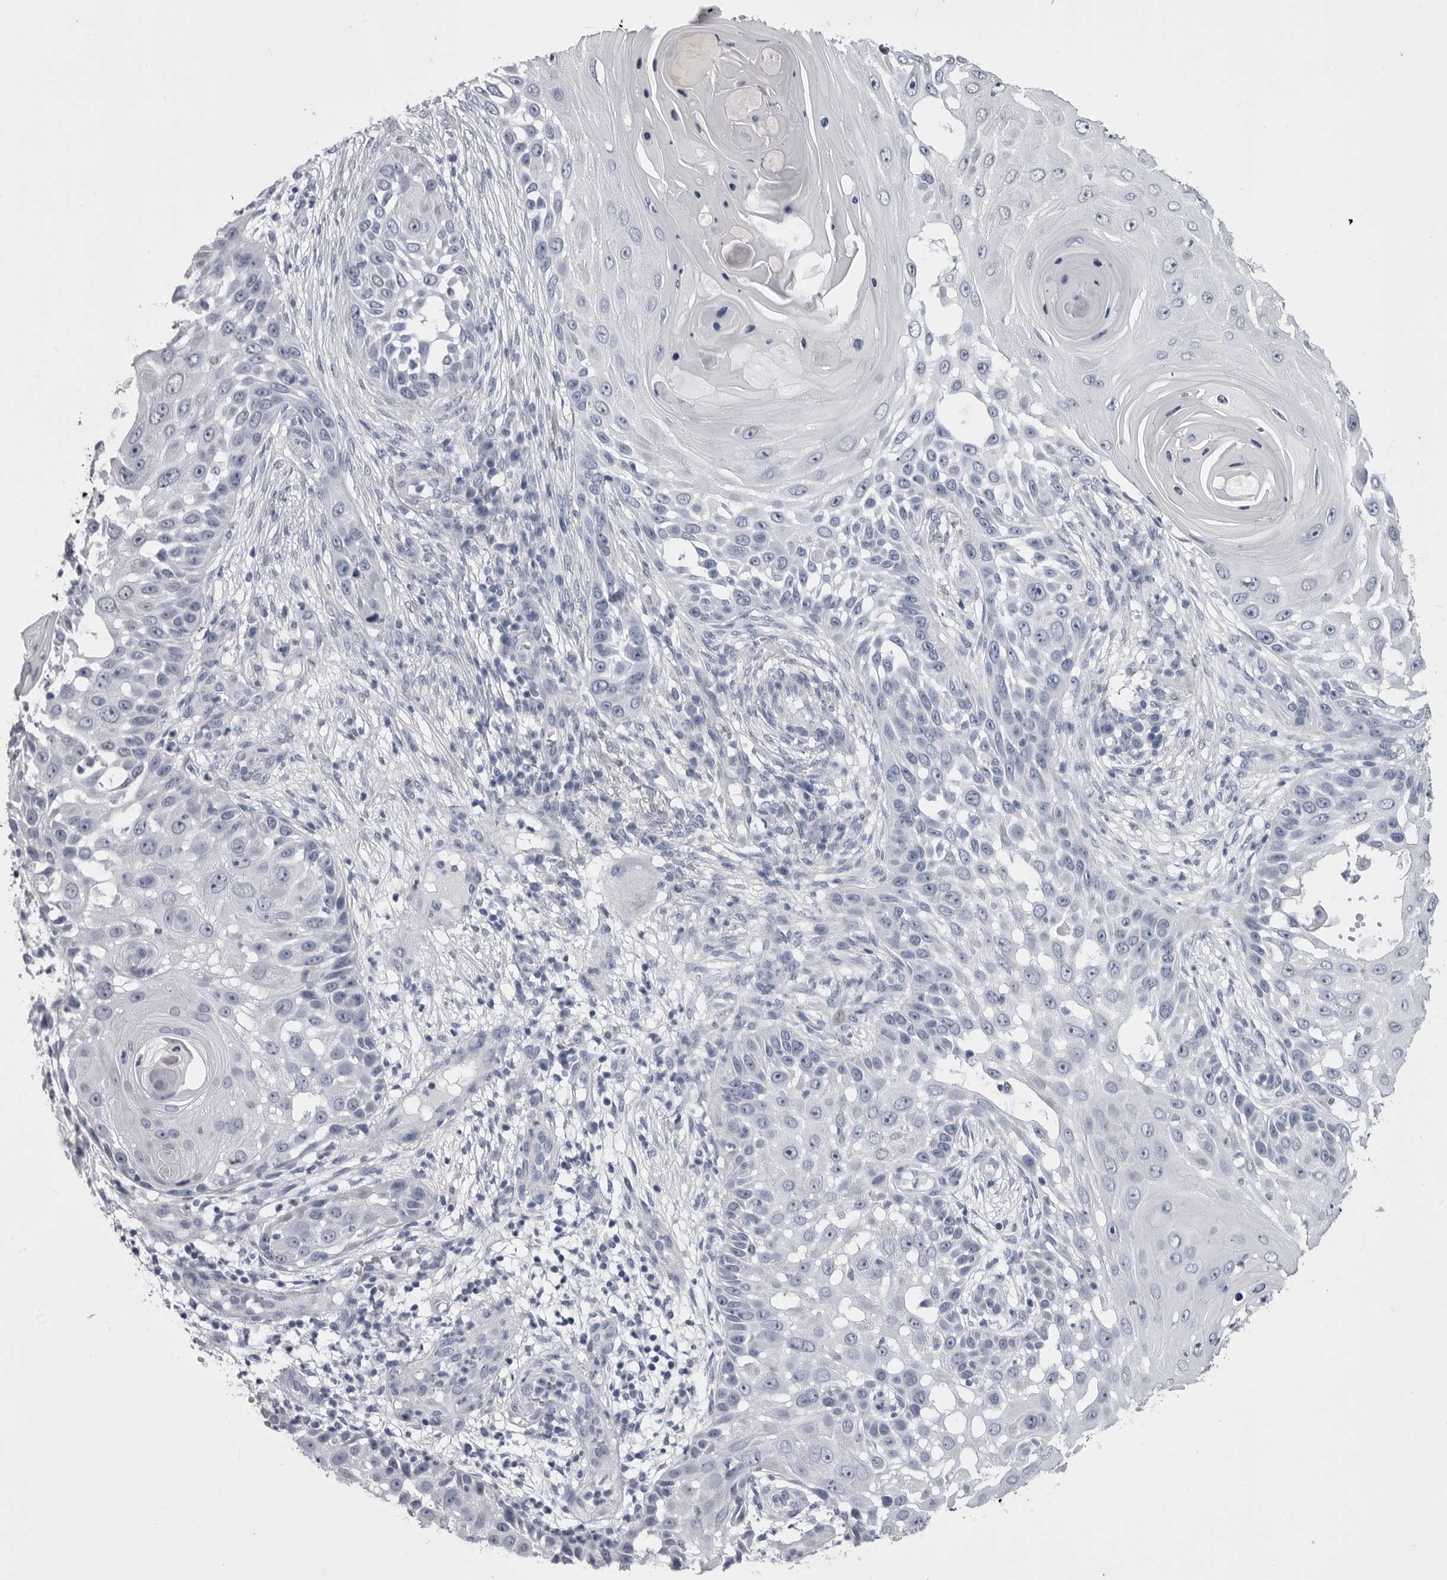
{"staining": {"intensity": "negative", "quantity": "none", "location": "none"}, "tissue": "skin cancer", "cell_type": "Tumor cells", "image_type": "cancer", "snomed": [{"axis": "morphology", "description": "Squamous cell carcinoma, NOS"}, {"axis": "topography", "description": "Skin"}], "caption": "Immunohistochemistry of human skin cancer exhibits no expression in tumor cells.", "gene": "ANK2", "patient": {"sex": "female", "age": 44}}